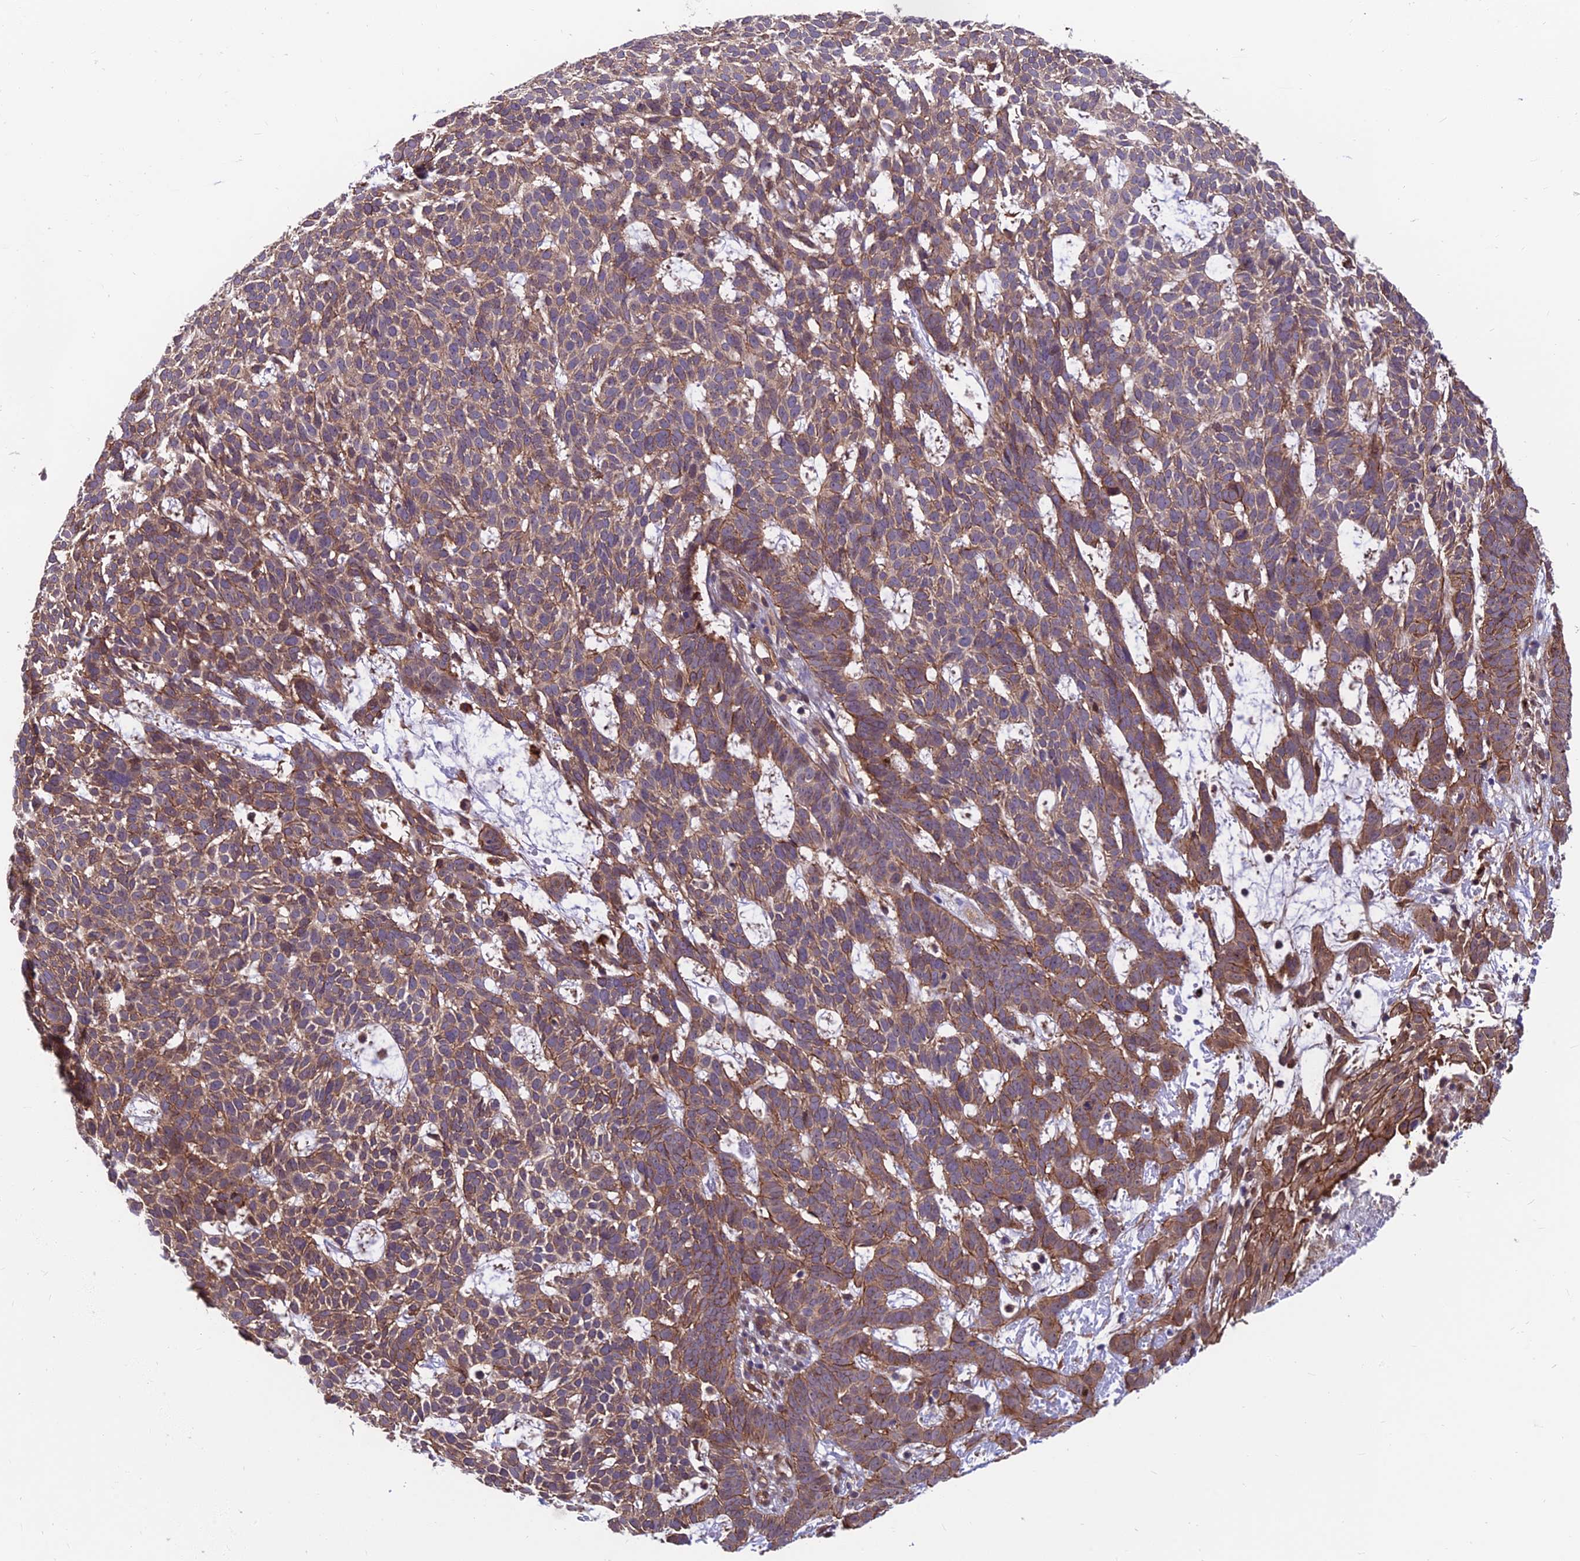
{"staining": {"intensity": "weak", "quantity": "25%-75%", "location": "cytoplasmic/membranous"}, "tissue": "skin cancer", "cell_type": "Tumor cells", "image_type": "cancer", "snomed": [{"axis": "morphology", "description": "Basal cell carcinoma"}, {"axis": "topography", "description": "Skin"}], "caption": "About 25%-75% of tumor cells in skin cancer (basal cell carcinoma) demonstrate weak cytoplasmic/membranous protein staining as visualized by brown immunohistochemical staining.", "gene": "RTN4RL1", "patient": {"sex": "female", "age": 78}}